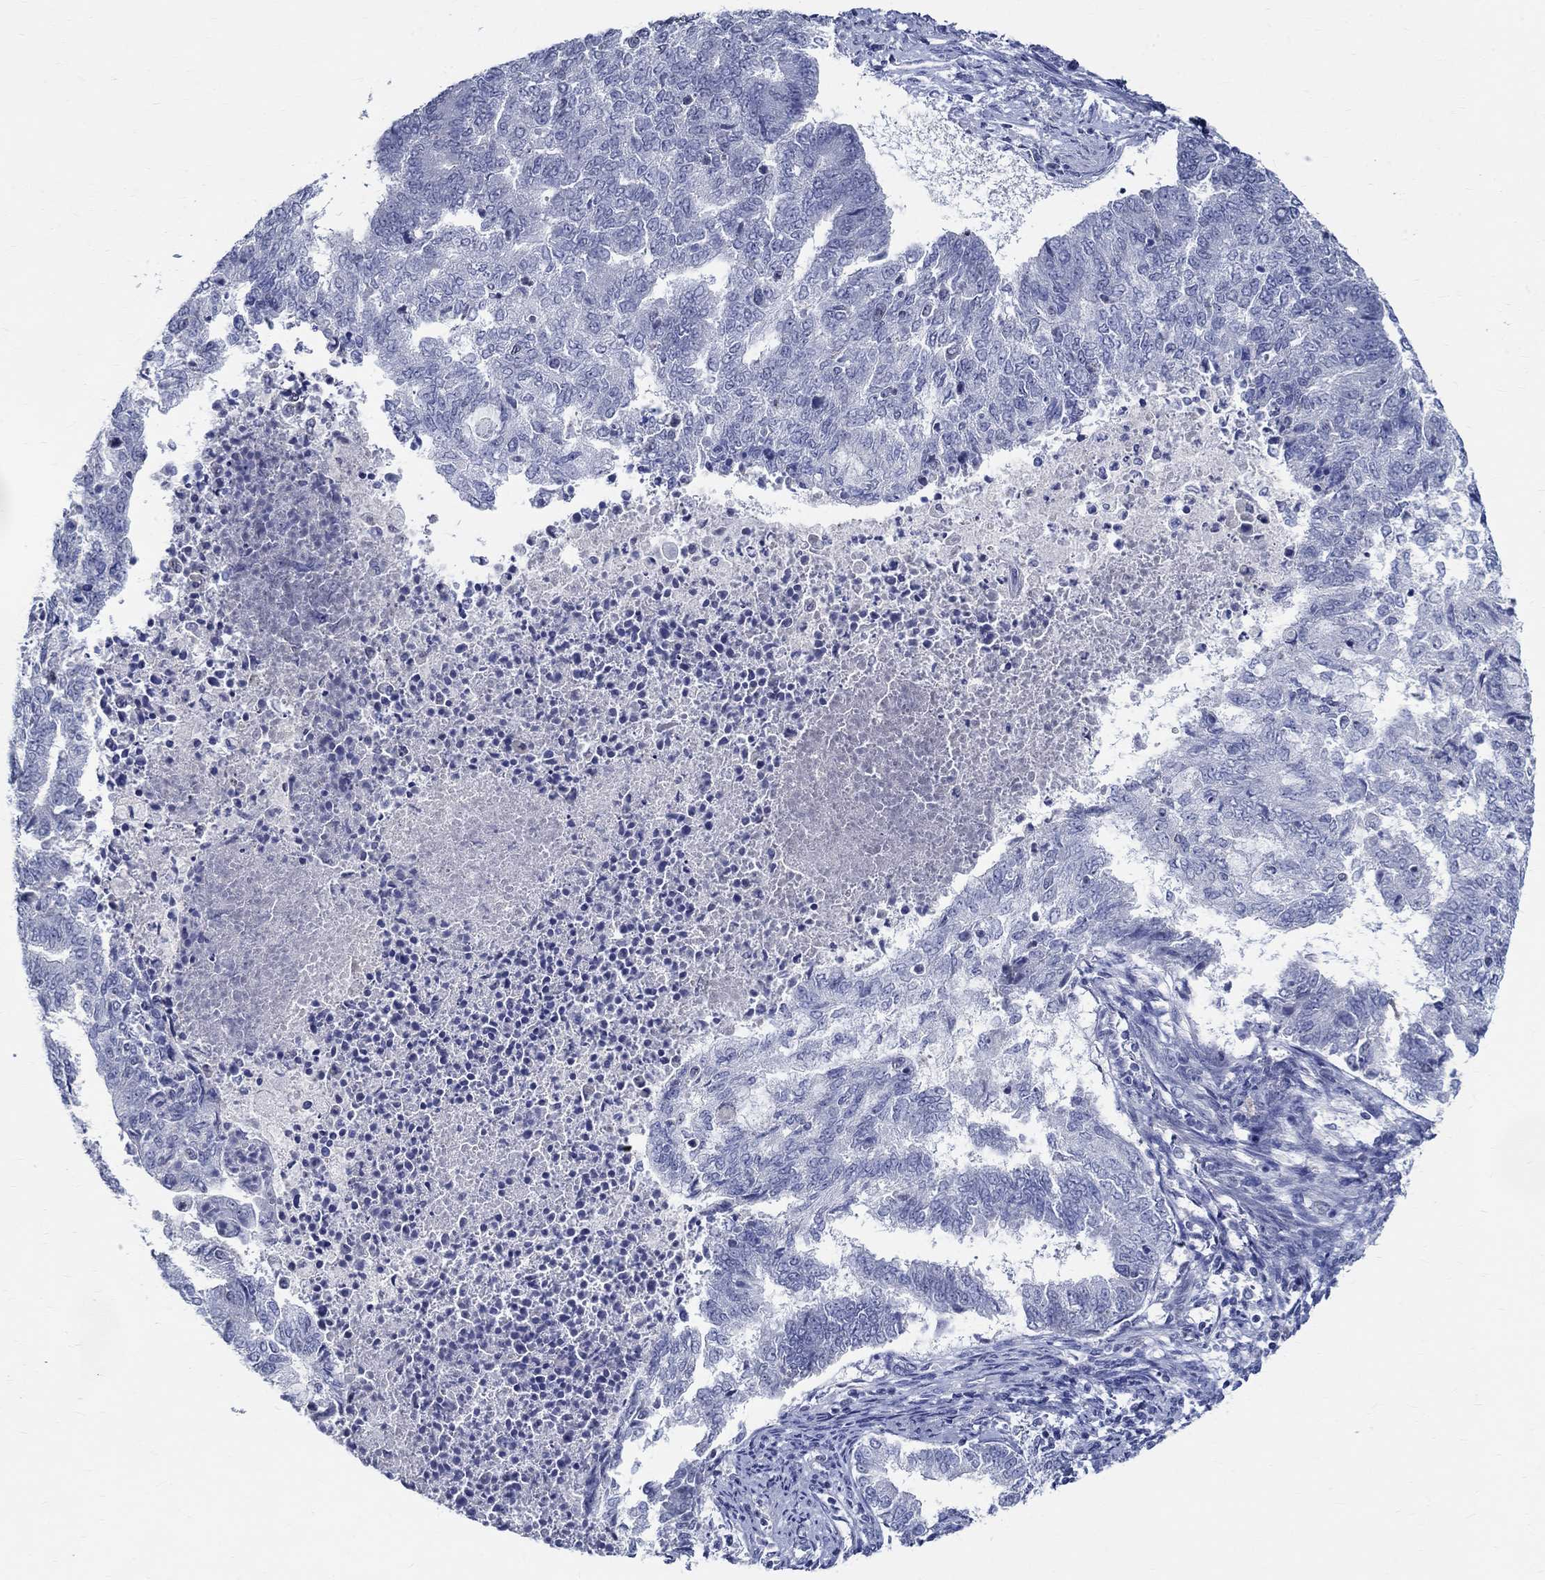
{"staining": {"intensity": "negative", "quantity": "none", "location": "none"}, "tissue": "endometrial cancer", "cell_type": "Tumor cells", "image_type": "cancer", "snomed": [{"axis": "morphology", "description": "Adenocarcinoma, NOS"}, {"axis": "topography", "description": "Endometrium"}], "caption": "A micrograph of human endometrial cancer is negative for staining in tumor cells. The staining is performed using DAB (3,3'-diaminobenzidine) brown chromogen with nuclei counter-stained in using hematoxylin.", "gene": "CETN1", "patient": {"sex": "female", "age": 65}}